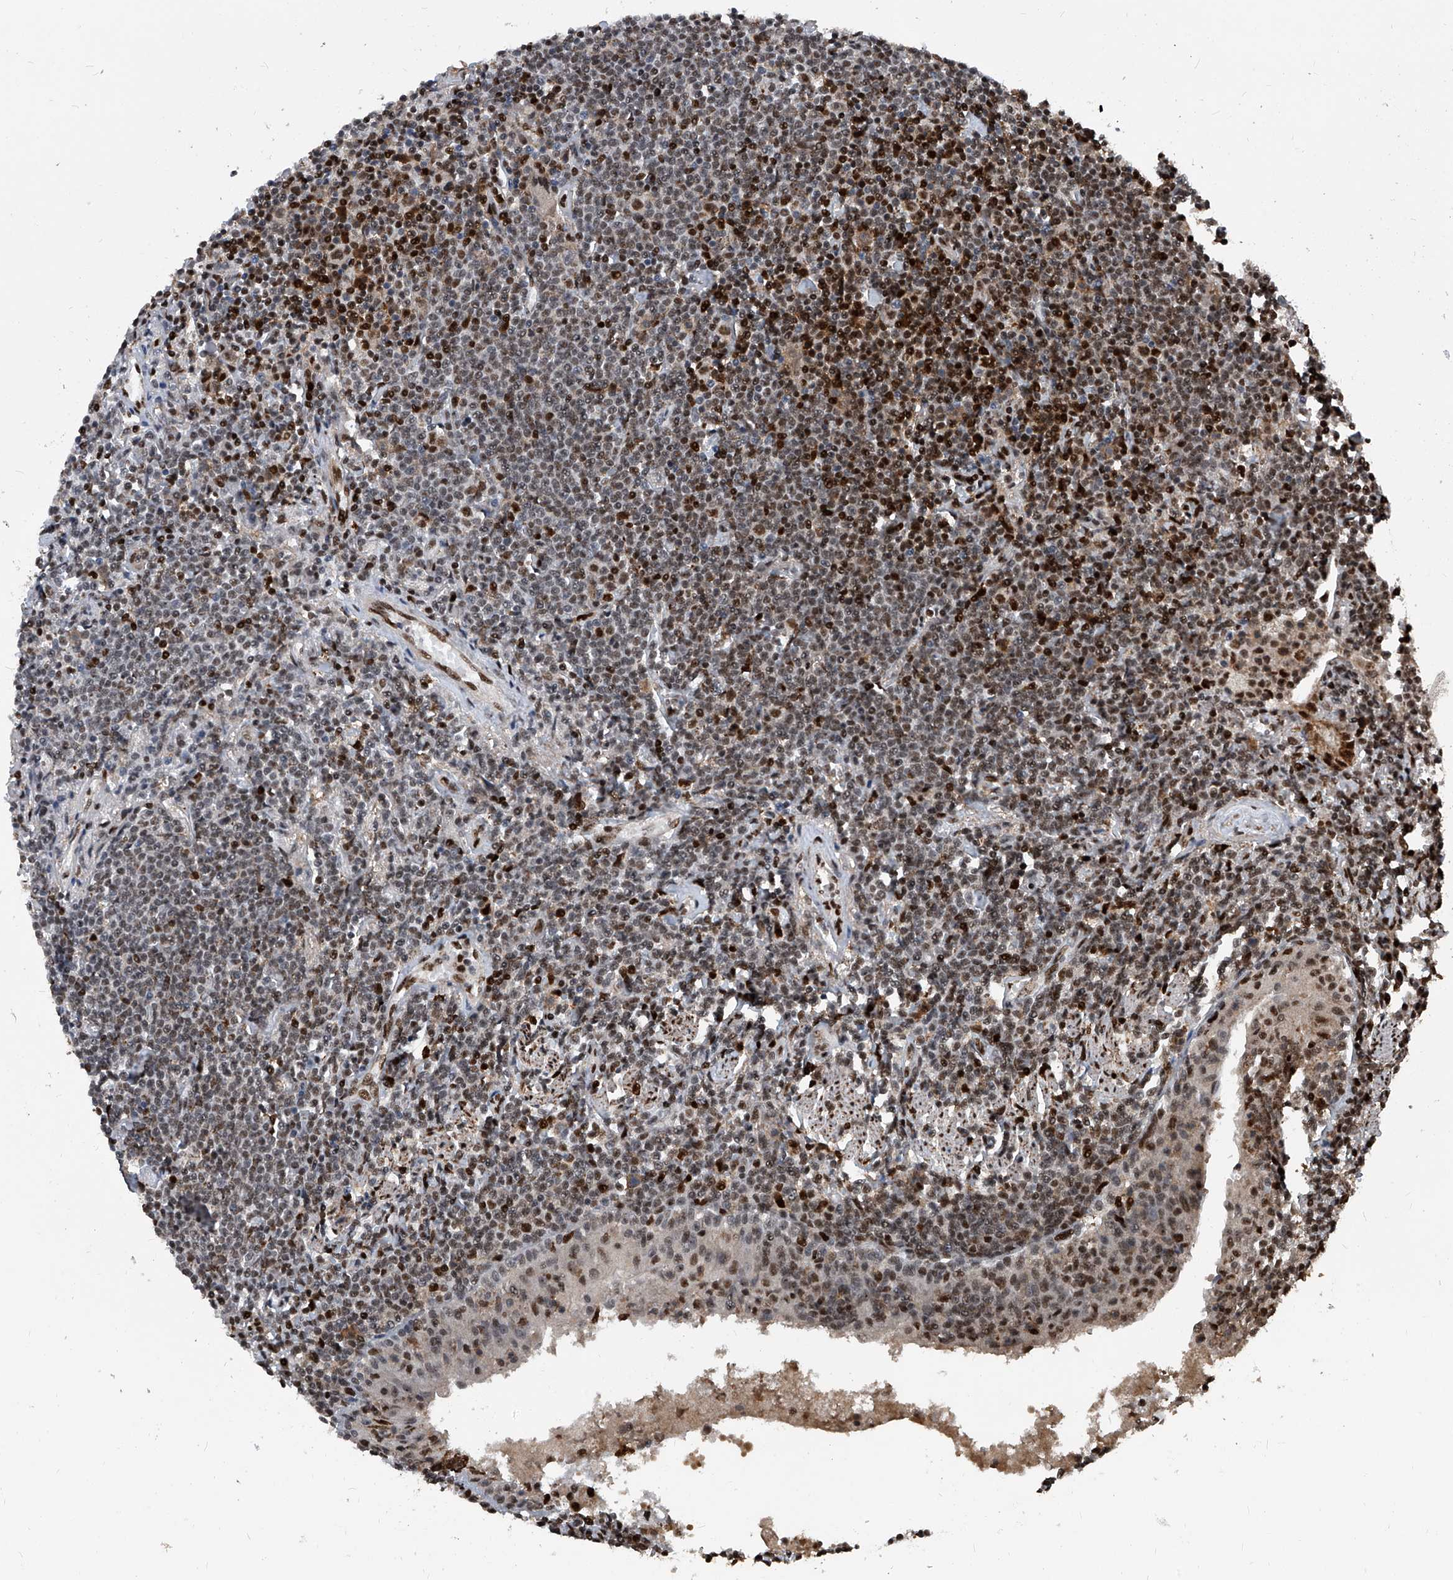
{"staining": {"intensity": "weak", "quantity": "25%-75%", "location": "nuclear"}, "tissue": "lymphoma", "cell_type": "Tumor cells", "image_type": "cancer", "snomed": [{"axis": "morphology", "description": "Malignant lymphoma, non-Hodgkin's type, Low grade"}, {"axis": "topography", "description": "Lung"}], "caption": "DAB (3,3'-diaminobenzidine) immunohistochemical staining of human low-grade malignant lymphoma, non-Hodgkin's type shows weak nuclear protein positivity in approximately 25%-75% of tumor cells.", "gene": "FKBP5", "patient": {"sex": "female", "age": 71}}